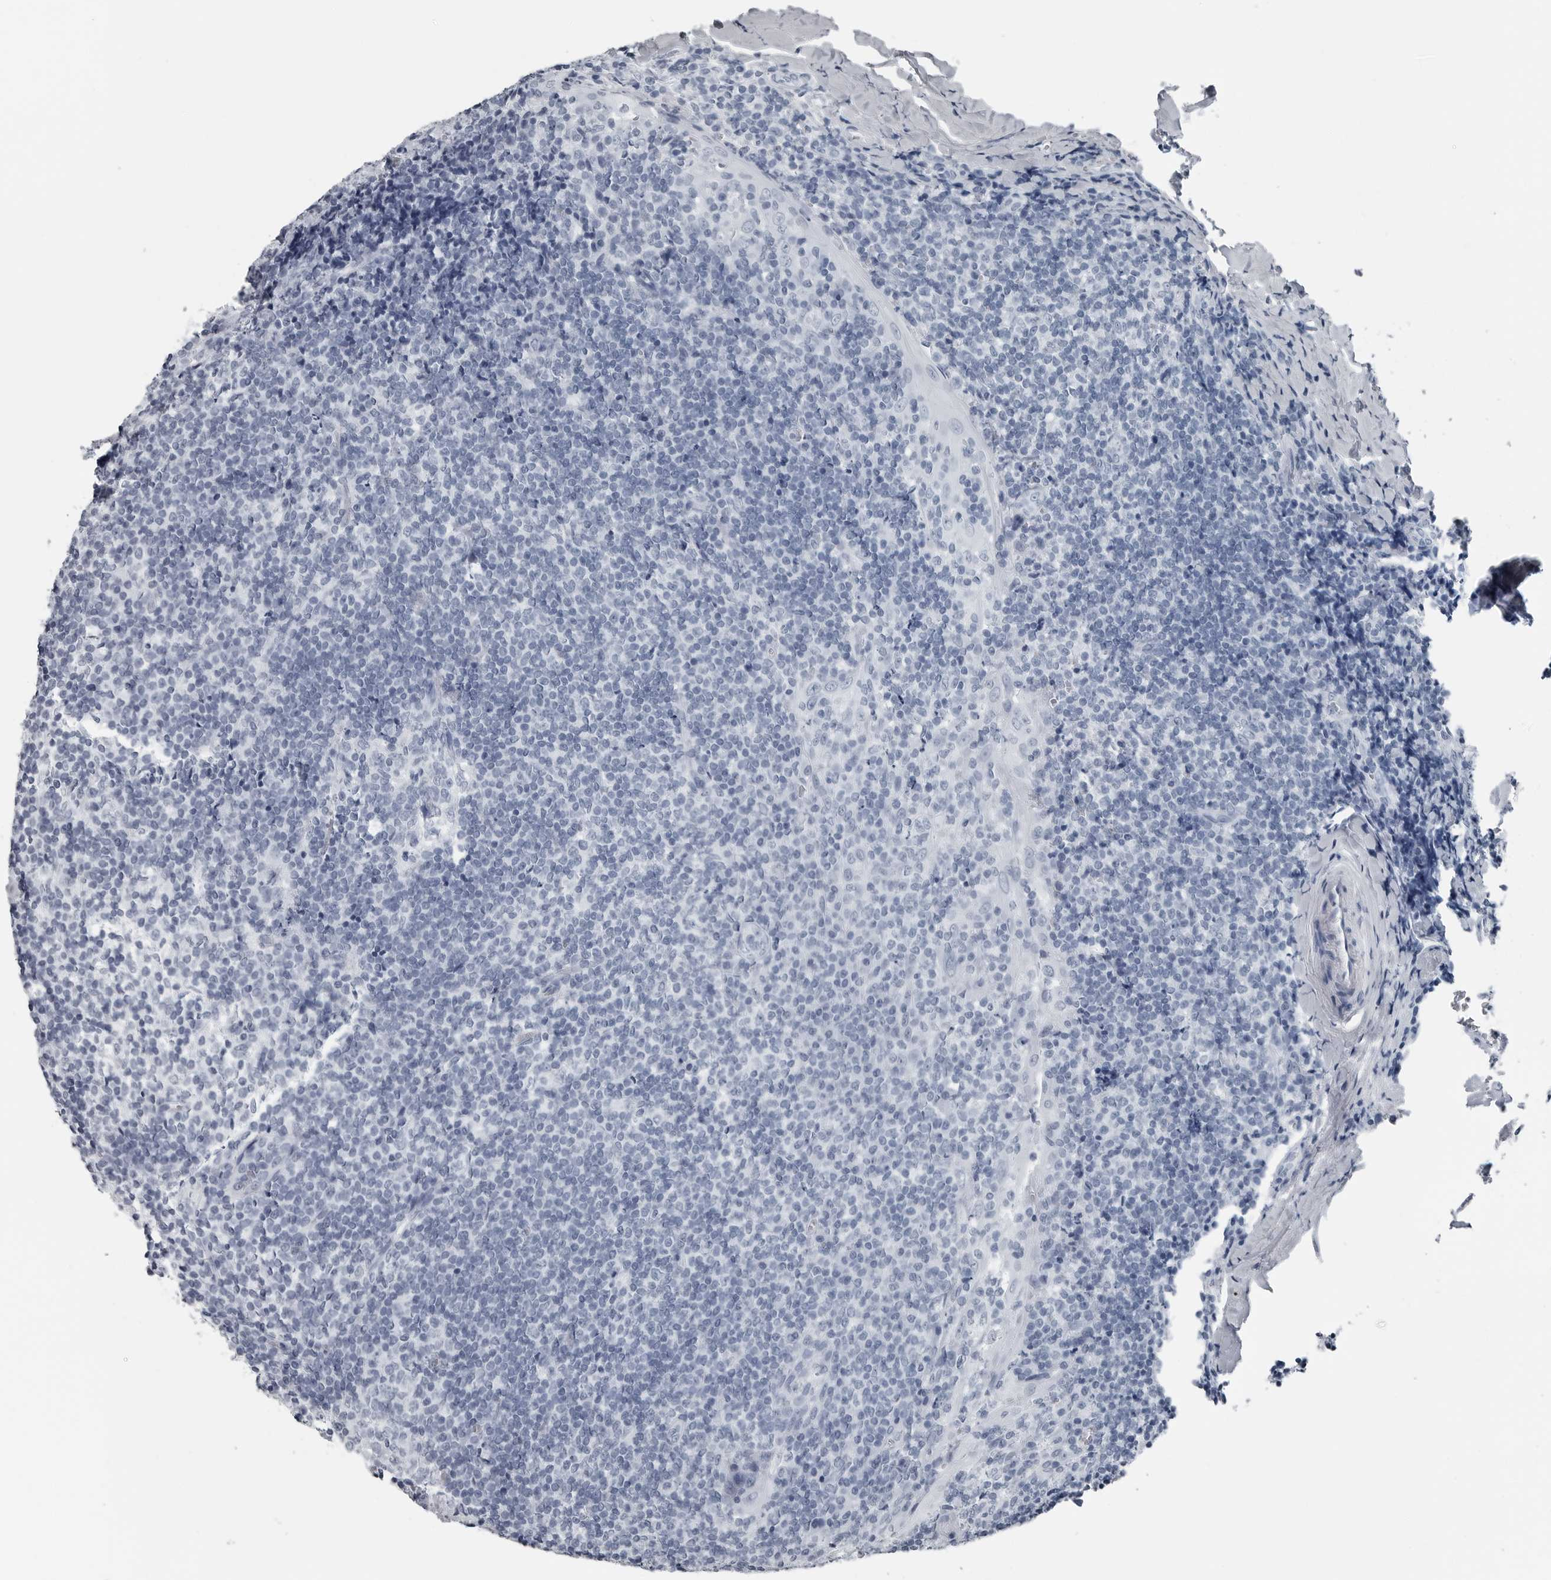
{"staining": {"intensity": "negative", "quantity": "none", "location": "none"}, "tissue": "tonsil", "cell_type": "Germinal center cells", "image_type": "normal", "snomed": [{"axis": "morphology", "description": "Normal tissue, NOS"}, {"axis": "topography", "description": "Tonsil"}], "caption": "This is a image of IHC staining of normal tonsil, which shows no positivity in germinal center cells.", "gene": "SPINK1", "patient": {"sex": "male", "age": 37}}